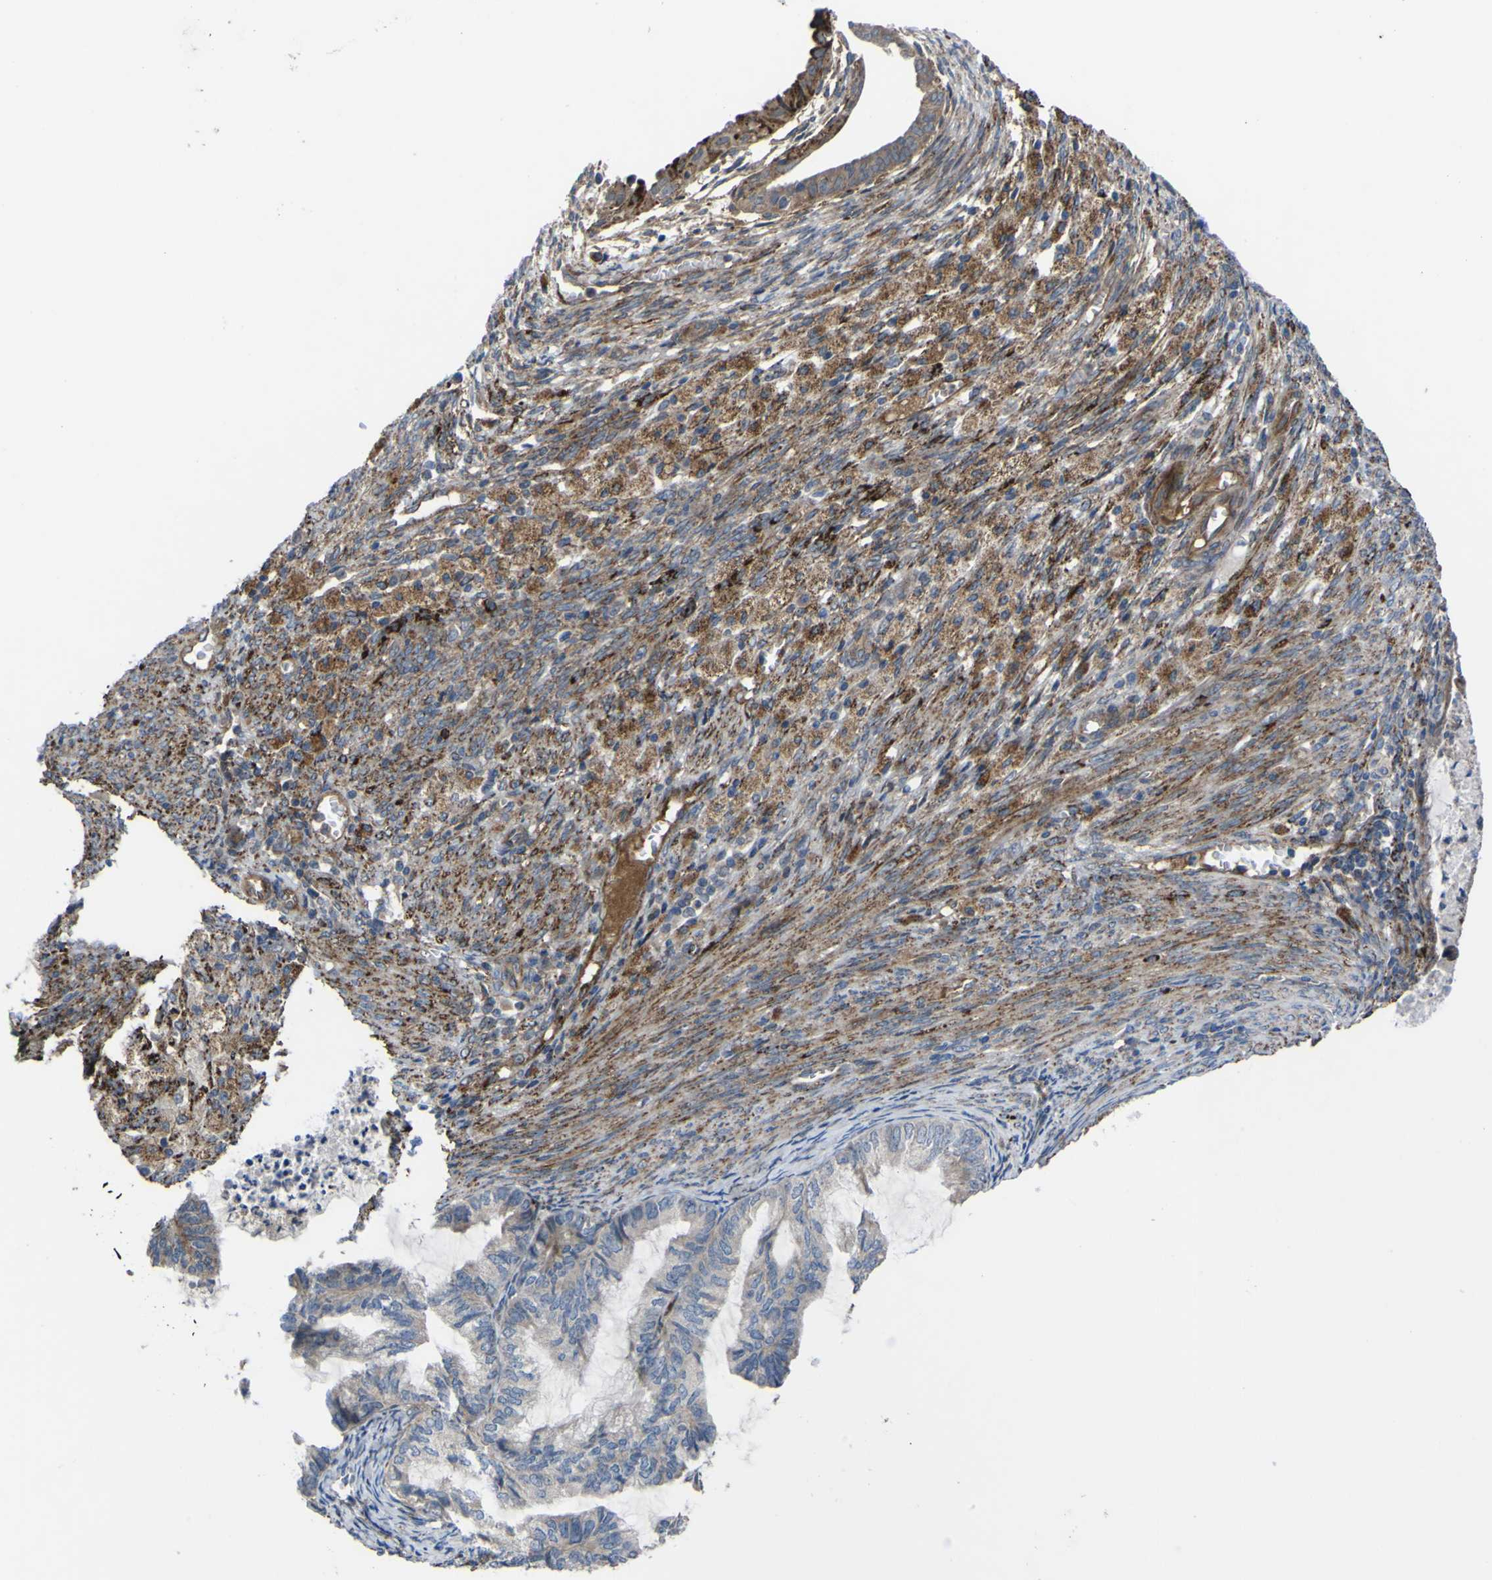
{"staining": {"intensity": "negative", "quantity": "none", "location": "none"}, "tissue": "cervical cancer", "cell_type": "Tumor cells", "image_type": "cancer", "snomed": [{"axis": "morphology", "description": "Normal tissue, NOS"}, {"axis": "morphology", "description": "Adenocarcinoma, NOS"}, {"axis": "topography", "description": "Cervix"}, {"axis": "topography", "description": "Endometrium"}], "caption": "Immunohistochemical staining of cervical adenocarcinoma reveals no significant expression in tumor cells.", "gene": "GPLD1", "patient": {"sex": "female", "age": 86}}